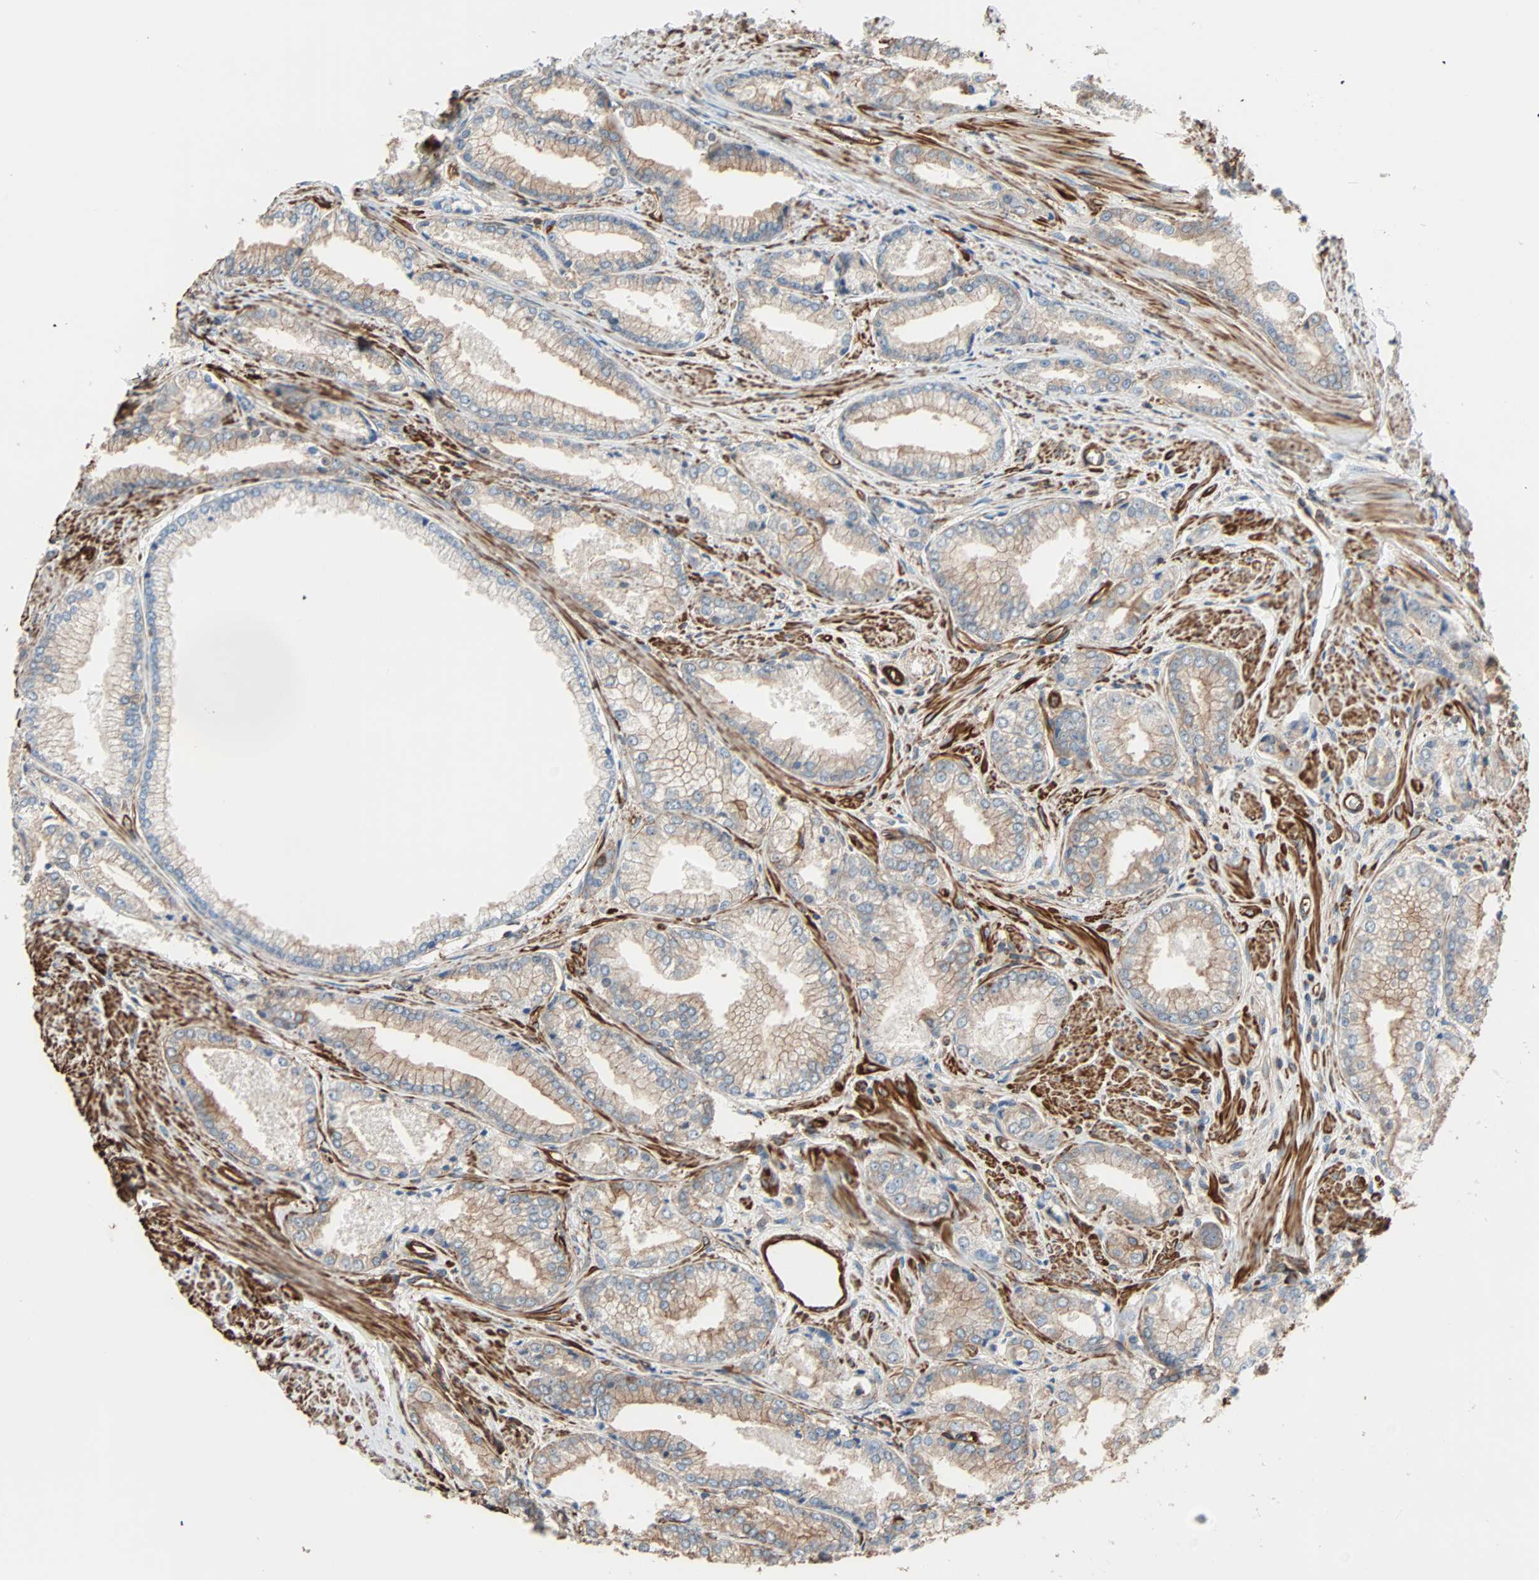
{"staining": {"intensity": "weak", "quantity": ">75%", "location": "cytoplasmic/membranous"}, "tissue": "prostate cancer", "cell_type": "Tumor cells", "image_type": "cancer", "snomed": [{"axis": "morphology", "description": "Adenocarcinoma, Low grade"}, {"axis": "topography", "description": "Prostate"}], "caption": "There is low levels of weak cytoplasmic/membranous staining in tumor cells of prostate adenocarcinoma (low-grade), as demonstrated by immunohistochemical staining (brown color).", "gene": "GALNT10", "patient": {"sex": "male", "age": 64}}